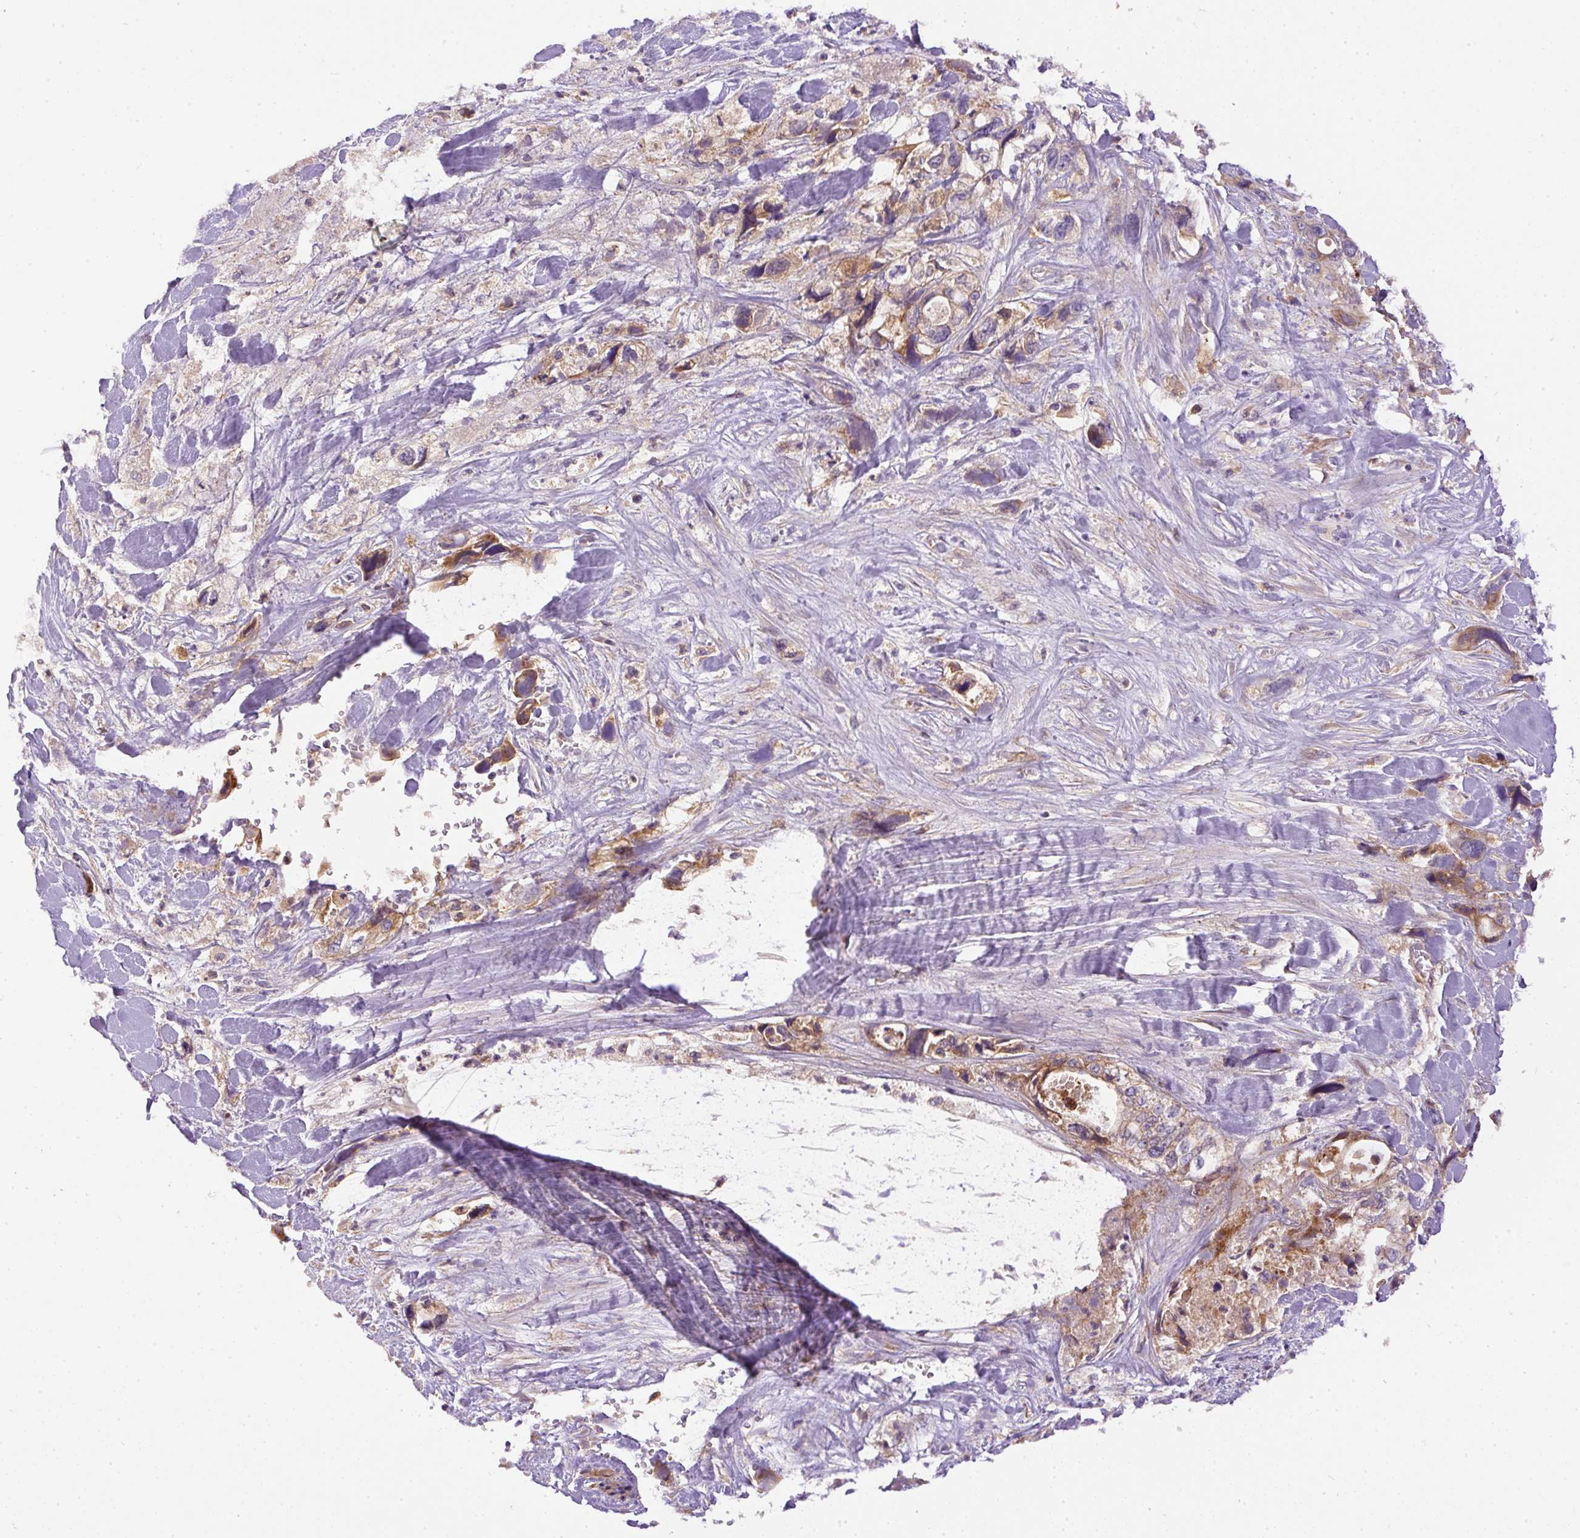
{"staining": {"intensity": "weak", "quantity": ">75%", "location": "cytoplasmic/membranous"}, "tissue": "pancreatic cancer", "cell_type": "Tumor cells", "image_type": "cancer", "snomed": [{"axis": "morphology", "description": "Adenocarcinoma, NOS"}, {"axis": "topography", "description": "Pancreas"}], "caption": "Tumor cells demonstrate weak cytoplasmic/membranous staining in about >75% of cells in adenocarcinoma (pancreatic). (DAB (3,3'-diaminobenzidine) IHC with brightfield microscopy, high magnification).", "gene": "DAPK1", "patient": {"sex": "male", "age": 46}}